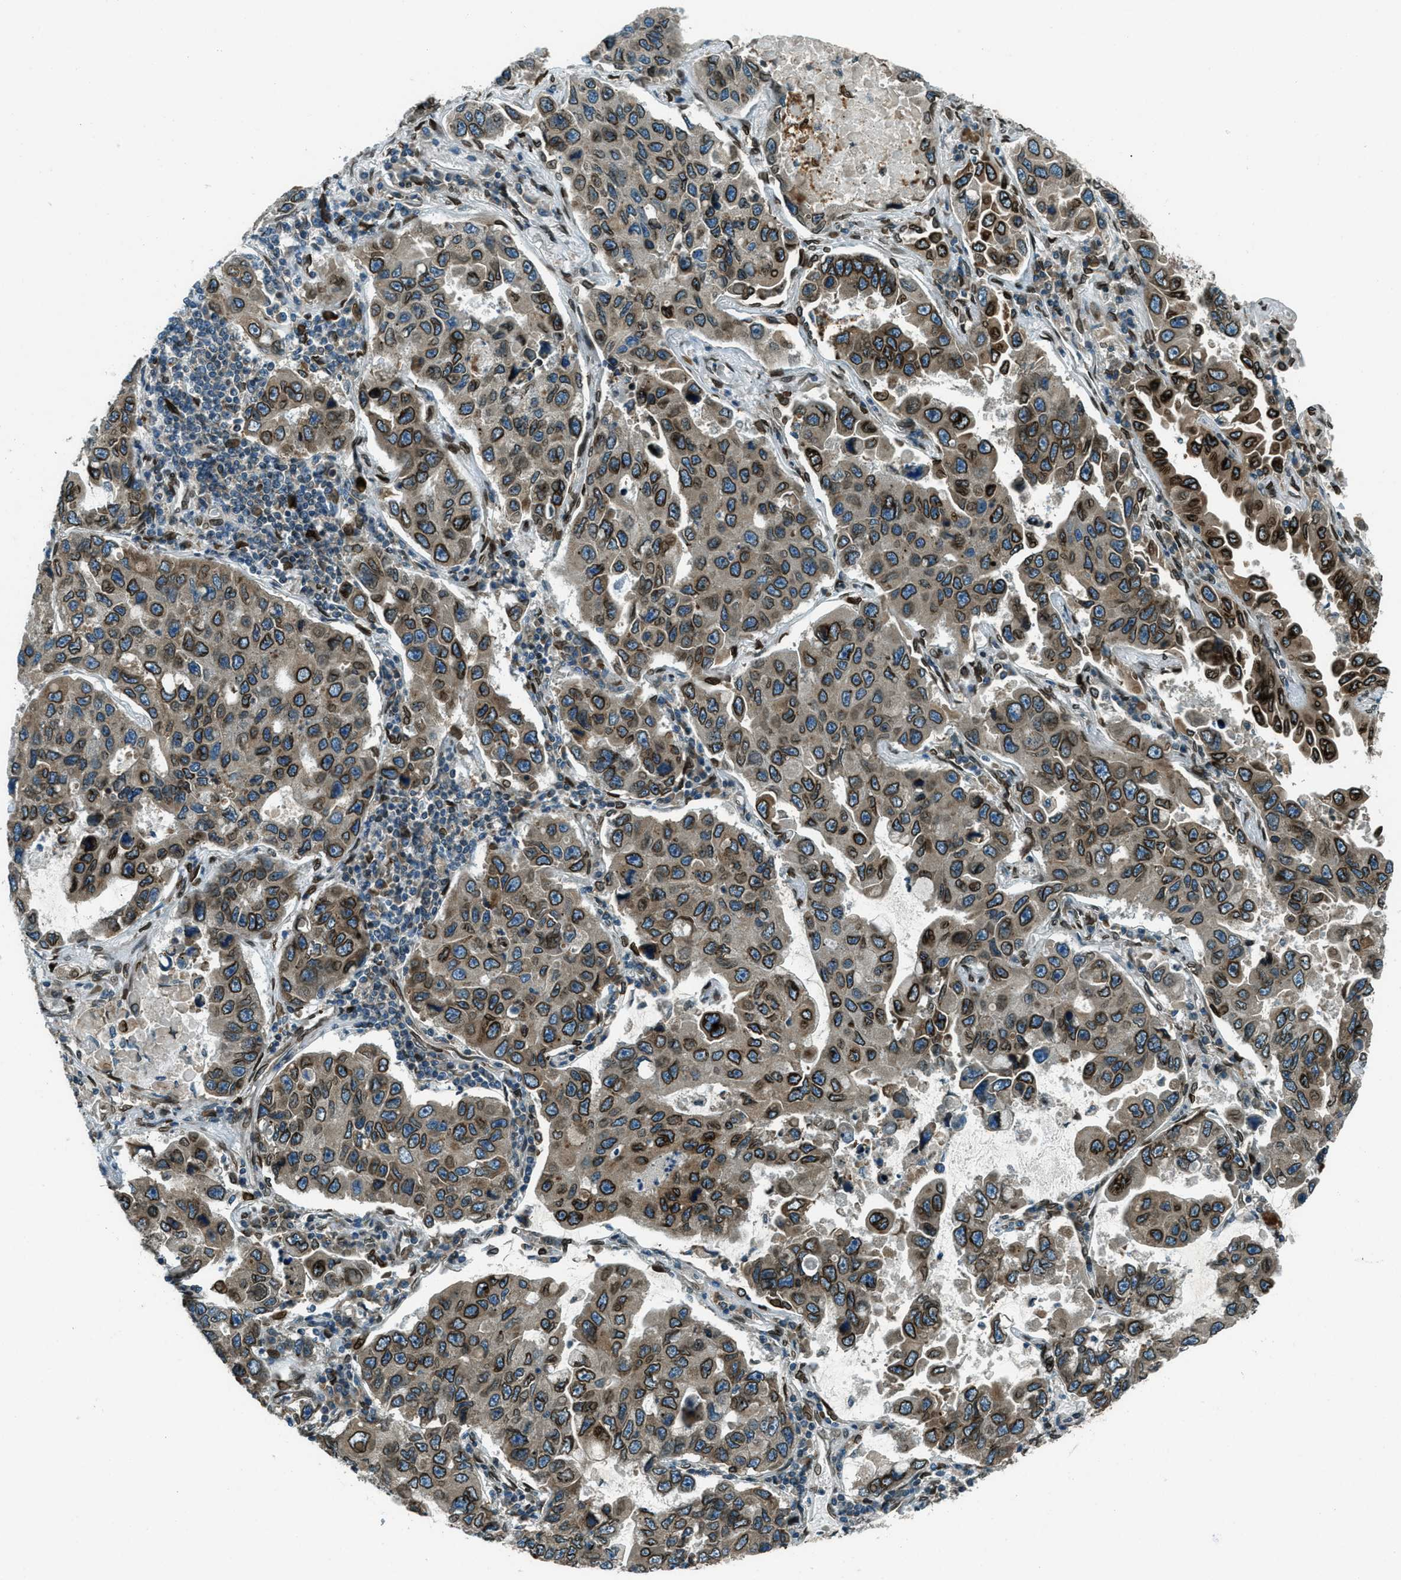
{"staining": {"intensity": "strong", "quantity": ">75%", "location": "cytoplasmic/membranous,nuclear"}, "tissue": "lung cancer", "cell_type": "Tumor cells", "image_type": "cancer", "snomed": [{"axis": "morphology", "description": "Adenocarcinoma, NOS"}, {"axis": "topography", "description": "Lung"}], "caption": "IHC staining of lung cancer, which shows high levels of strong cytoplasmic/membranous and nuclear expression in about >75% of tumor cells indicating strong cytoplasmic/membranous and nuclear protein expression. The staining was performed using DAB (3,3'-diaminobenzidine) (brown) for protein detection and nuclei were counterstained in hematoxylin (blue).", "gene": "LEMD2", "patient": {"sex": "male", "age": 64}}